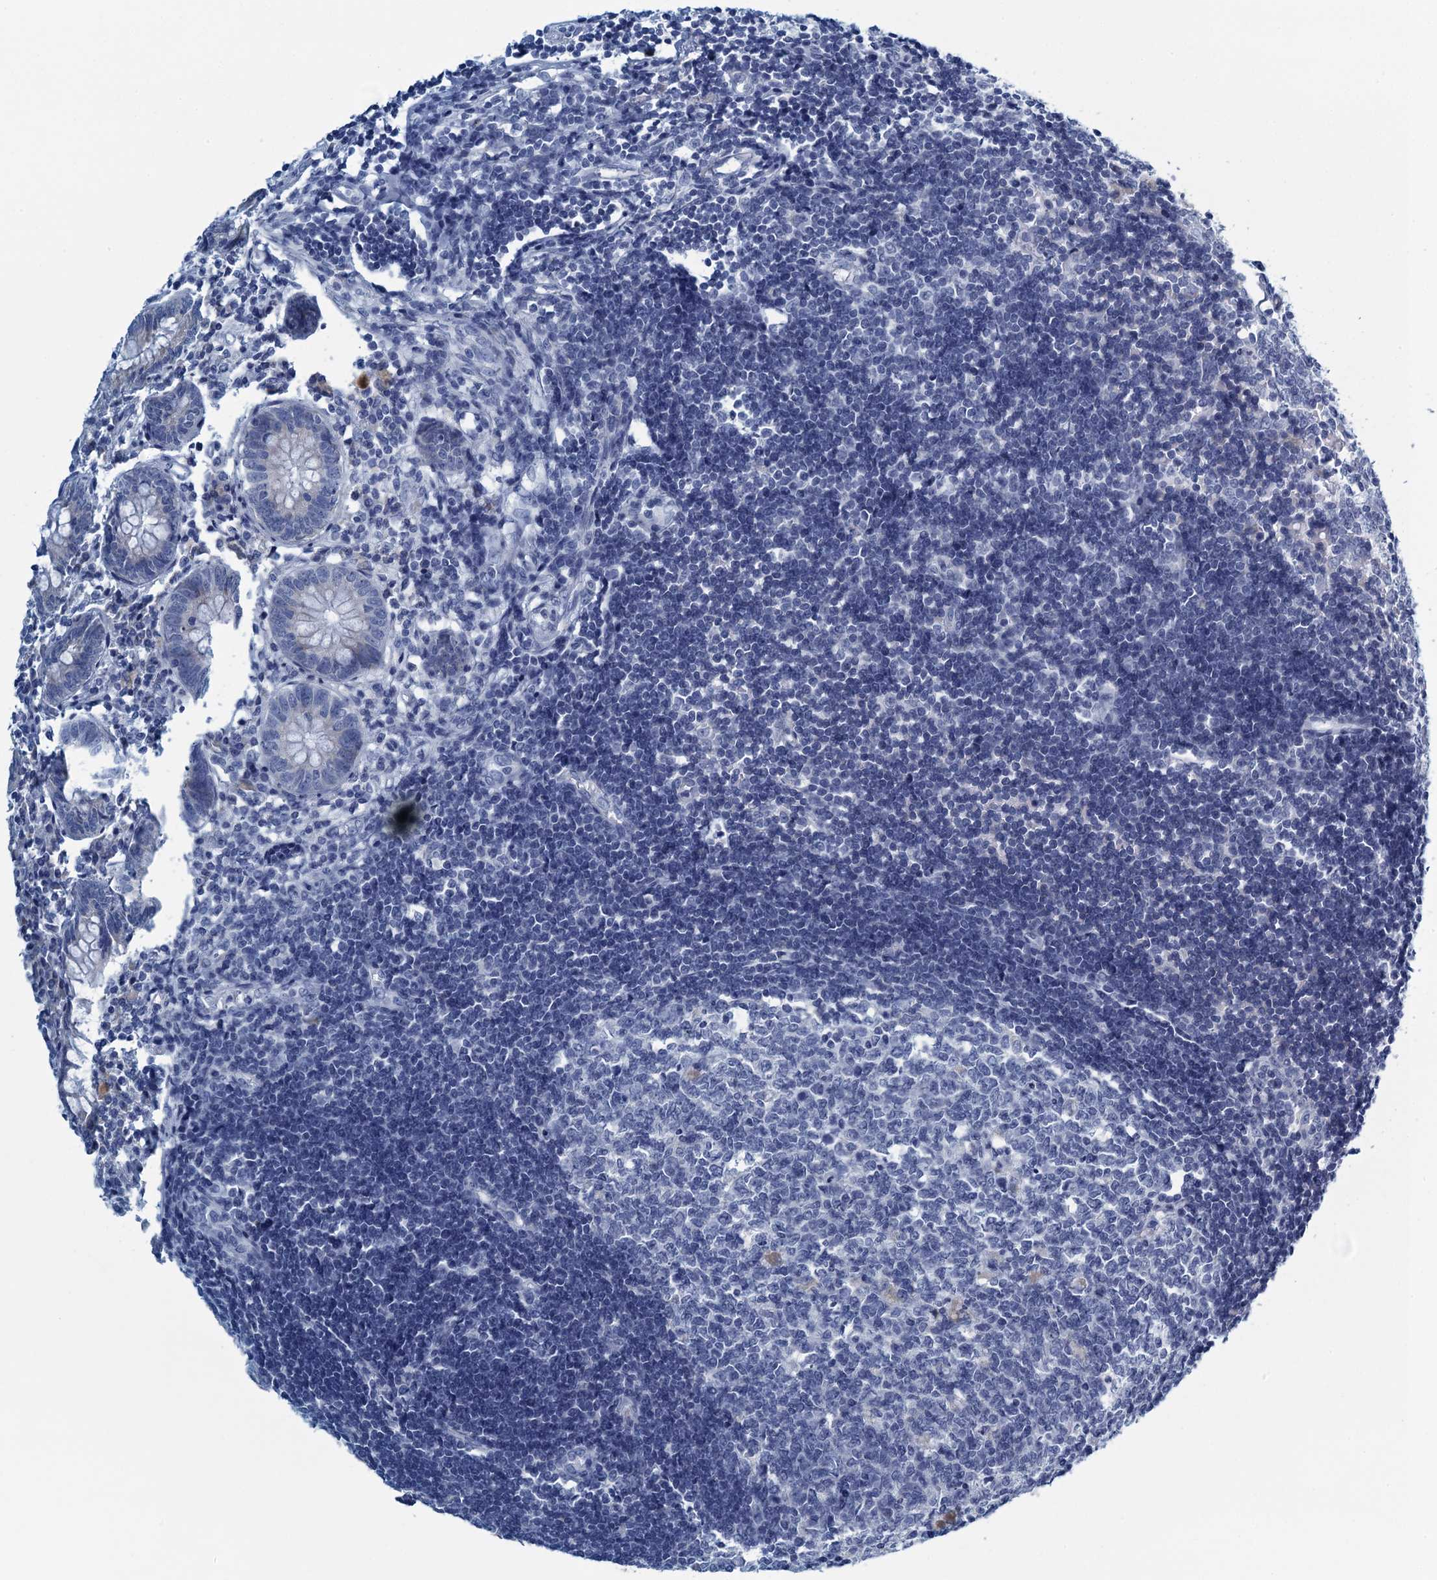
{"staining": {"intensity": "negative", "quantity": "none", "location": "none"}, "tissue": "appendix", "cell_type": "Glandular cells", "image_type": "normal", "snomed": [{"axis": "morphology", "description": "Normal tissue, NOS"}, {"axis": "topography", "description": "Appendix"}], "caption": "This is a histopathology image of immunohistochemistry staining of benign appendix, which shows no expression in glandular cells.", "gene": "C10orf88", "patient": {"sex": "female", "age": 54}}